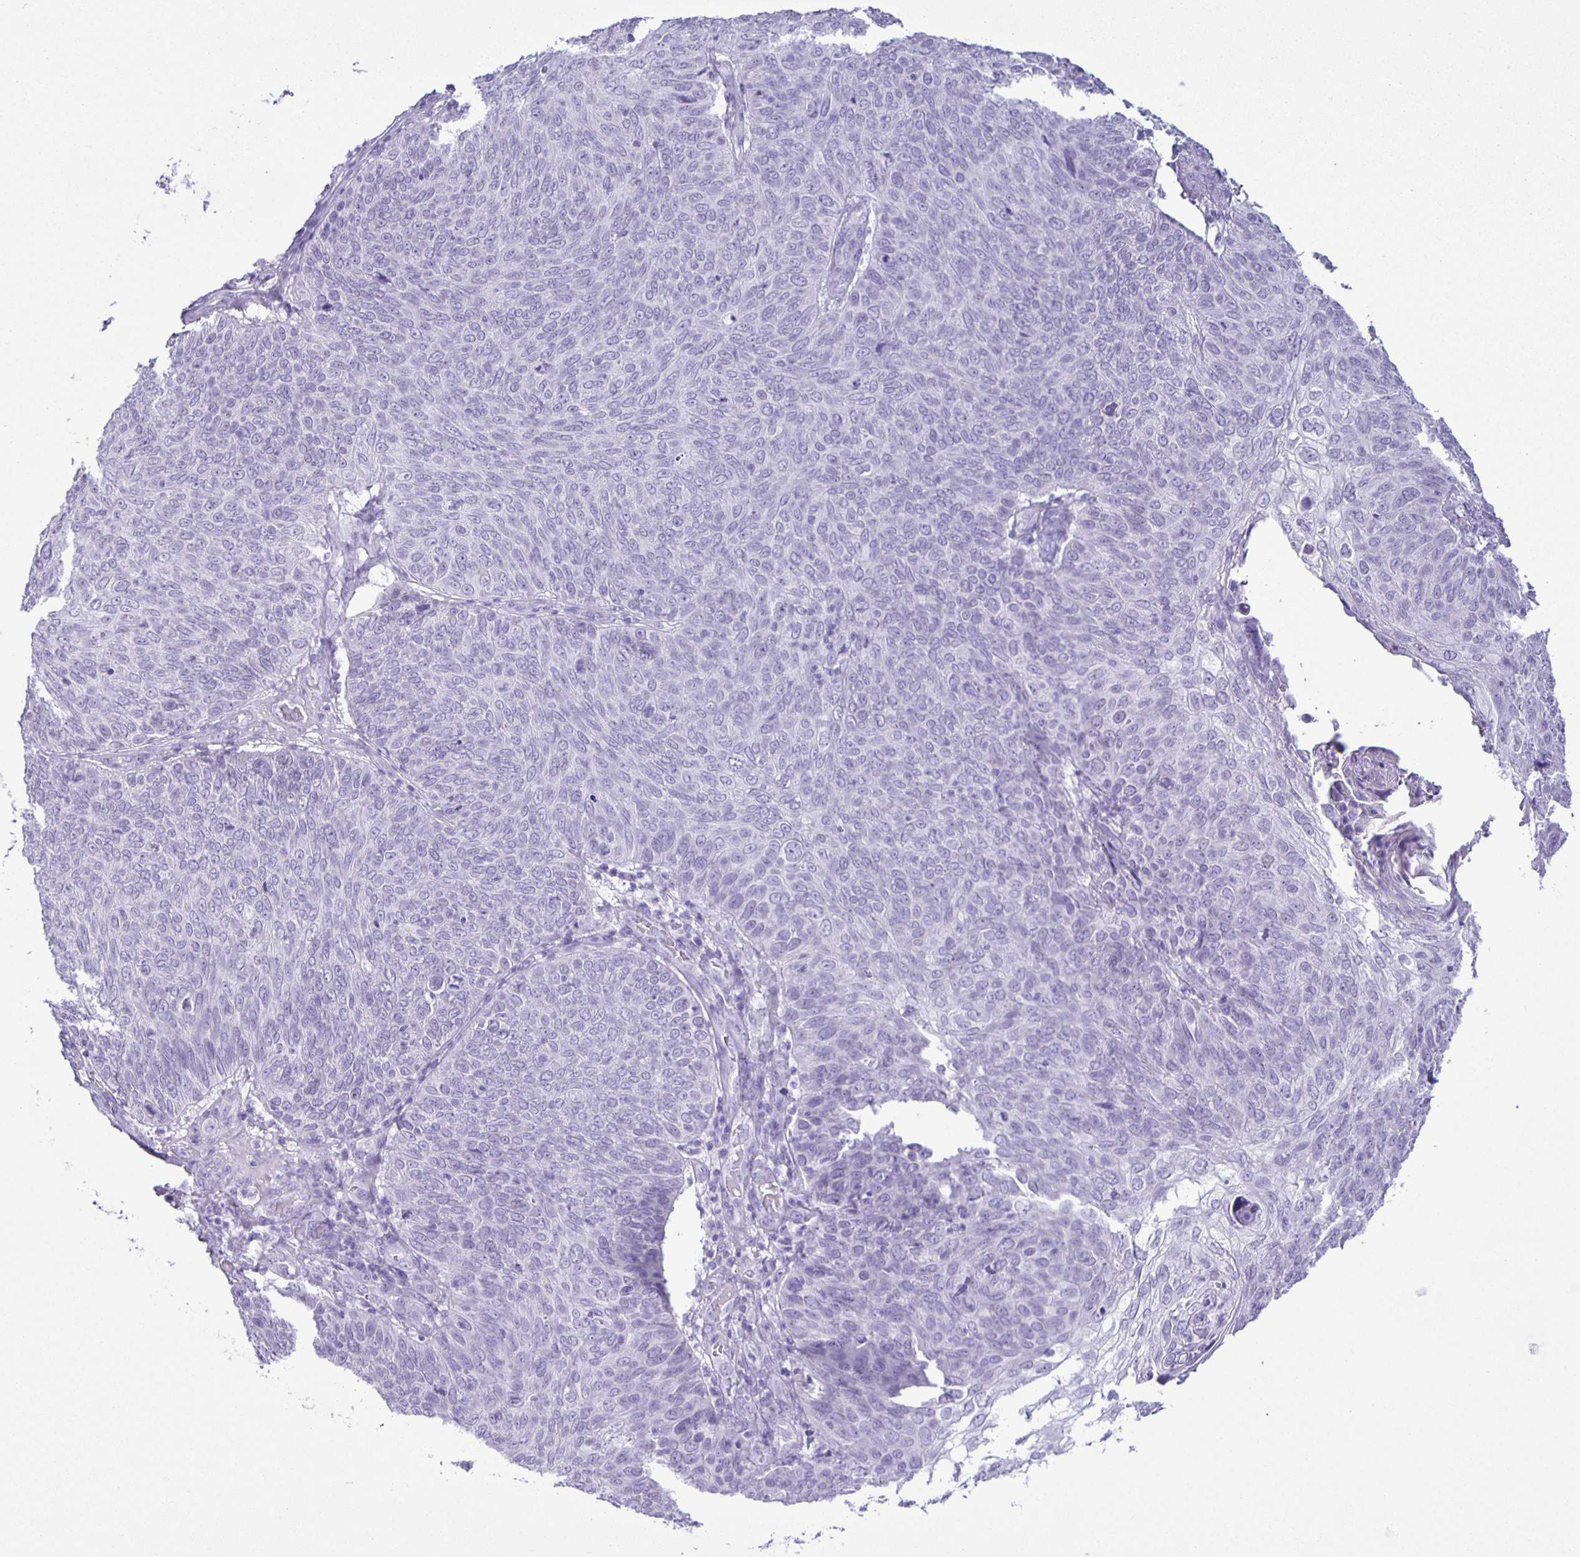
{"staining": {"intensity": "negative", "quantity": "none", "location": "none"}, "tissue": "skin cancer", "cell_type": "Tumor cells", "image_type": "cancer", "snomed": [{"axis": "morphology", "description": "Squamous cell carcinoma, NOS"}, {"axis": "topography", "description": "Skin"}], "caption": "This is an IHC photomicrograph of skin cancer. There is no positivity in tumor cells.", "gene": "EZHIP", "patient": {"sex": "male", "age": 87}}